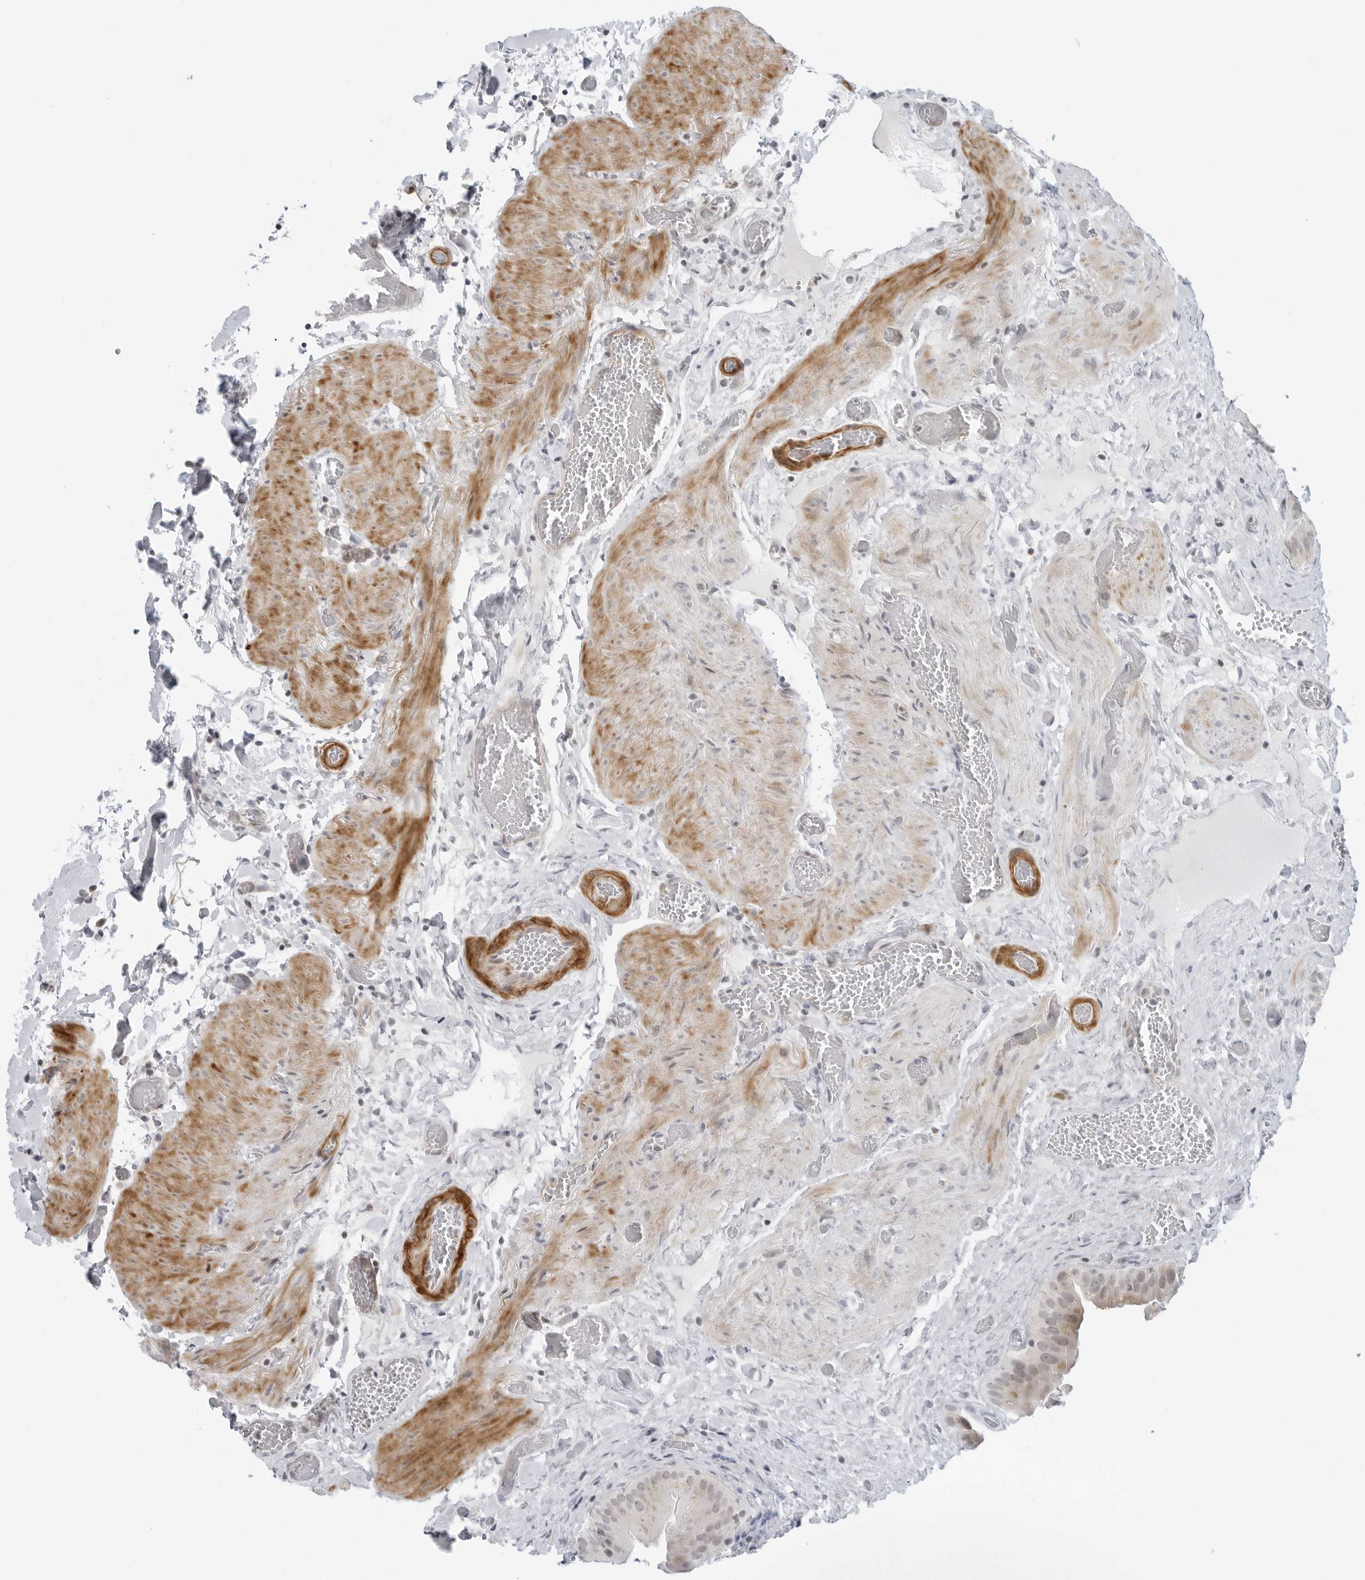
{"staining": {"intensity": "weak", "quantity": "<25%", "location": "nuclear"}, "tissue": "gallbladder", "cell_type": "Glandular cells", "image_type": "normal", "snomed": [{"axis": "morphology", "description": "Normal tissue, NOS"}, {"axis": "topography", "description": "Gallbladder"}], "caption": "Immunohistochemistry histopathology image of benign gallbladder: human gallbladder stained with DAB shows no significant protein staining in glandular cells.", "gene": "SUGCT", "patient": {"sex": "female", "age": 64}}